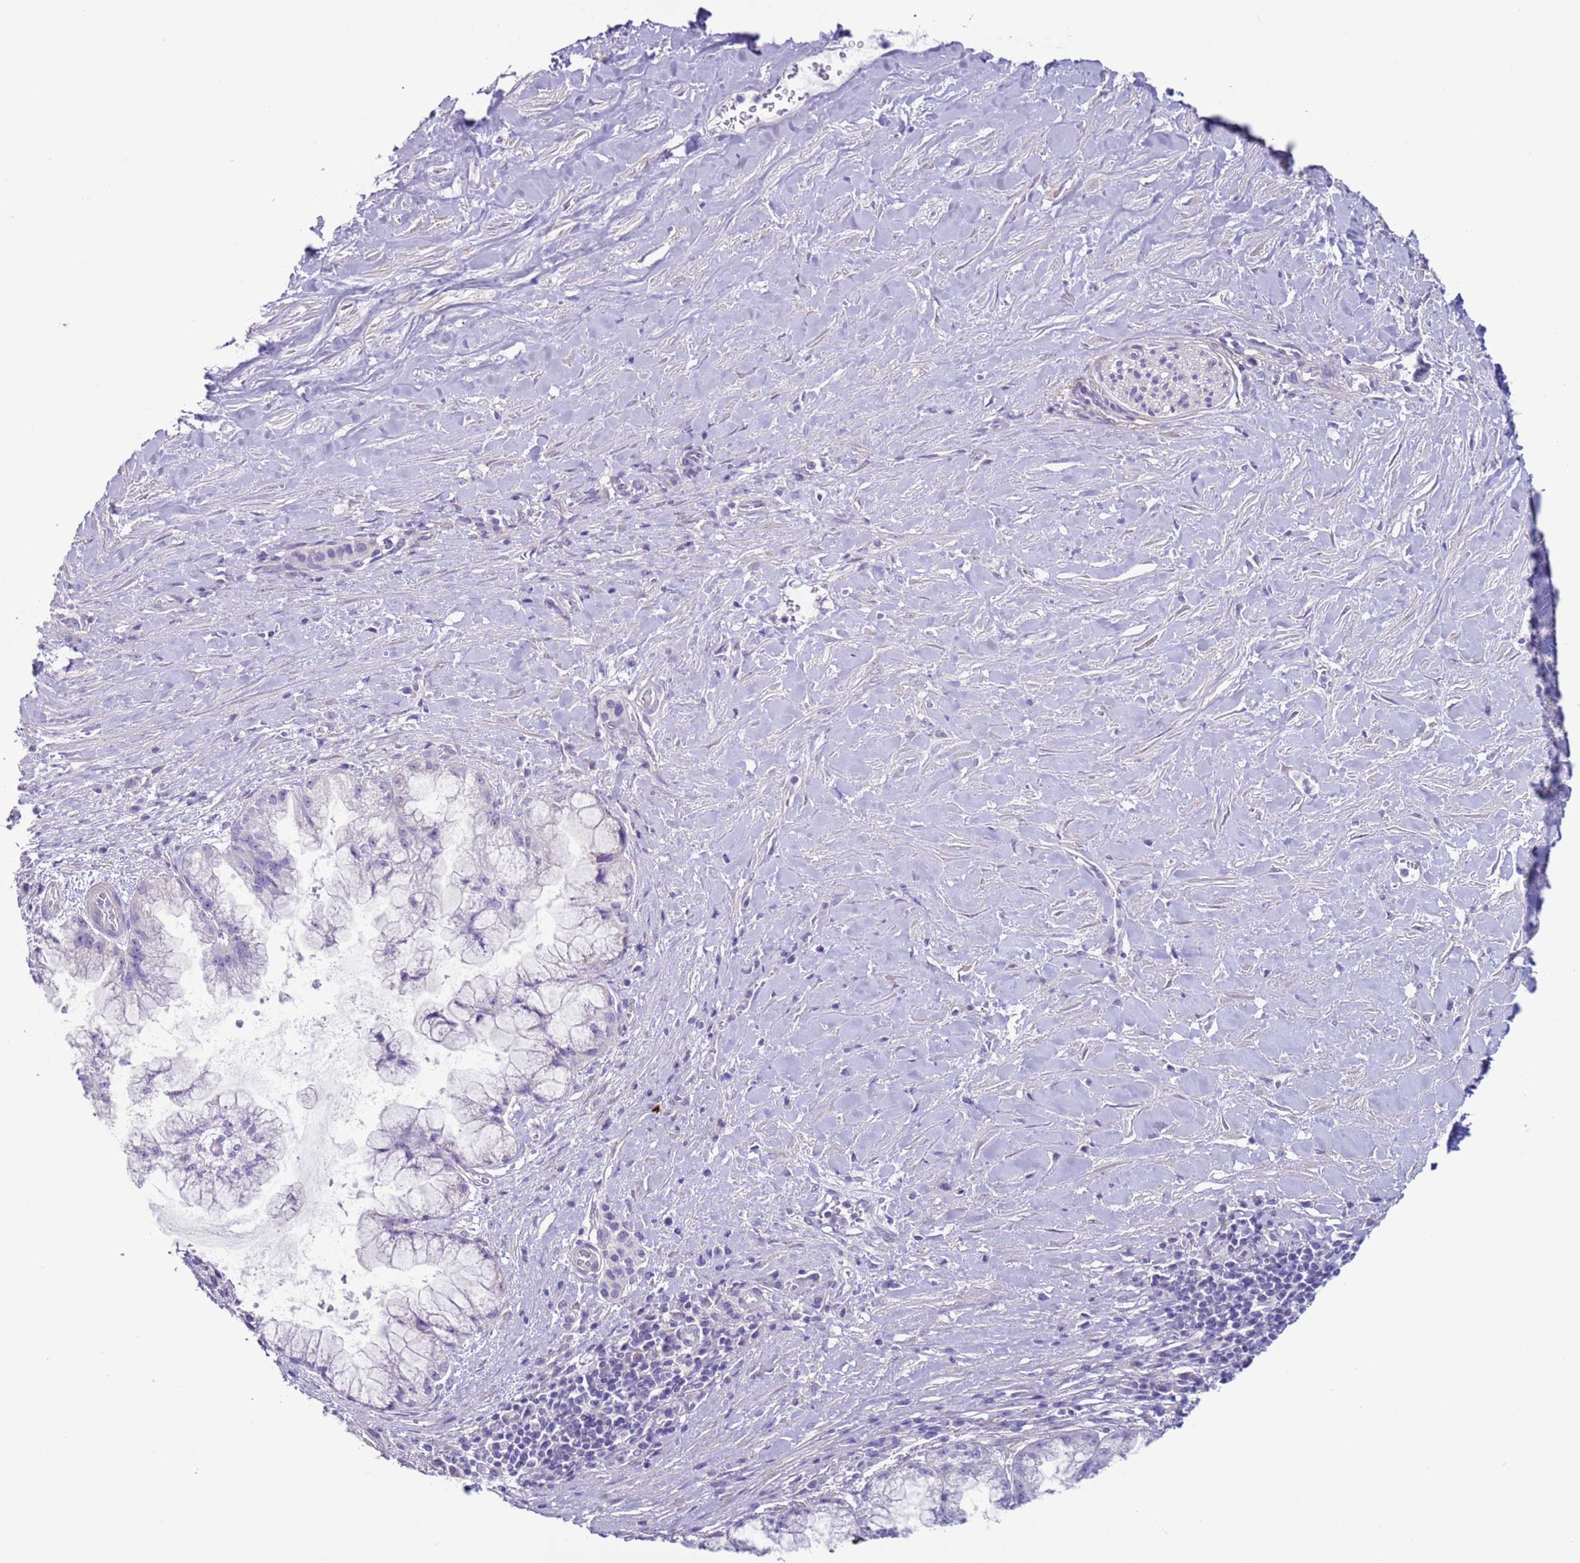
{"staining": {"intensity": "negative", "quantity": "none", "location": "none"}, "tissue": "pancreatic cancer", "cell_type": "Tumor cells", "image_type": "cancer", "snomed": [{"axis": "morphology", "description": "Adenocarcinoma, NOS"}, {"axis": "topography", "description": "Pancreas"}], "caption": "An immunohistochemistry (IHC) image of adenocarcinoma (pancreatic) is shown. There is no staining in tumor cells of adenocarcinoma (pancreatic).", "gene": "NPAP1", "patient": {"sex": "male", "age": 73}}